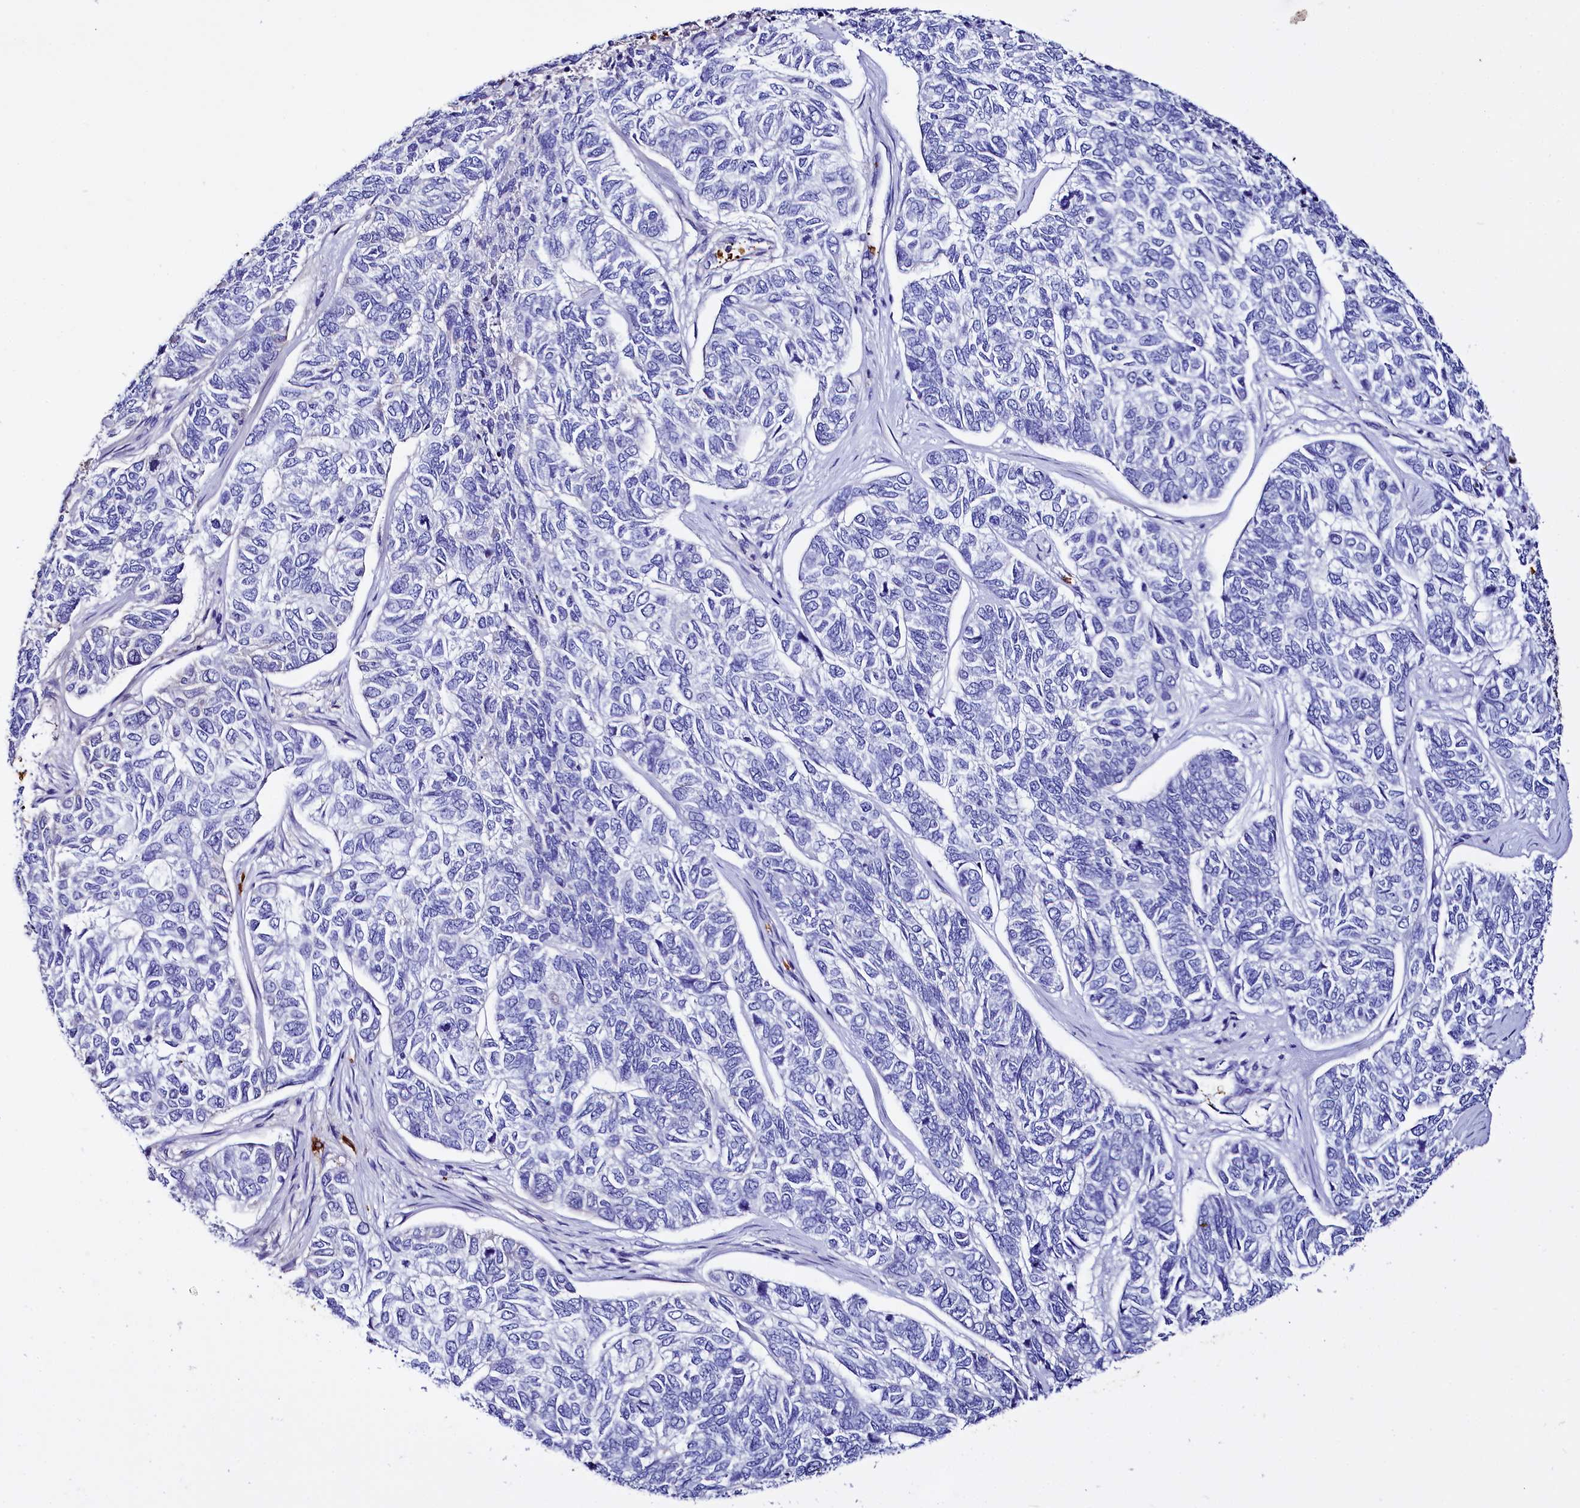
{"staining": {"intensity": "negative", "quantity": "none", "location": "none"}, "tissue": "skin cancer", "cell_type": "Tumor cells", "image_type": "cancer", "snomed": [{"axis": "morphology", "description": "Basal cell carcinoma"}, {"axis": "topography", "description": "Skin"}], "caption": "The image displays no significant expression in tumor cells of basal cell carcinoma (skin). (Stains: DAB immunohistochemistry with hematoxylin counter stain, Microscopy: brightfield microscopy at high magnification).", "gene": "RPUSD3", "patient": {"sex": "female", "age": 65}}